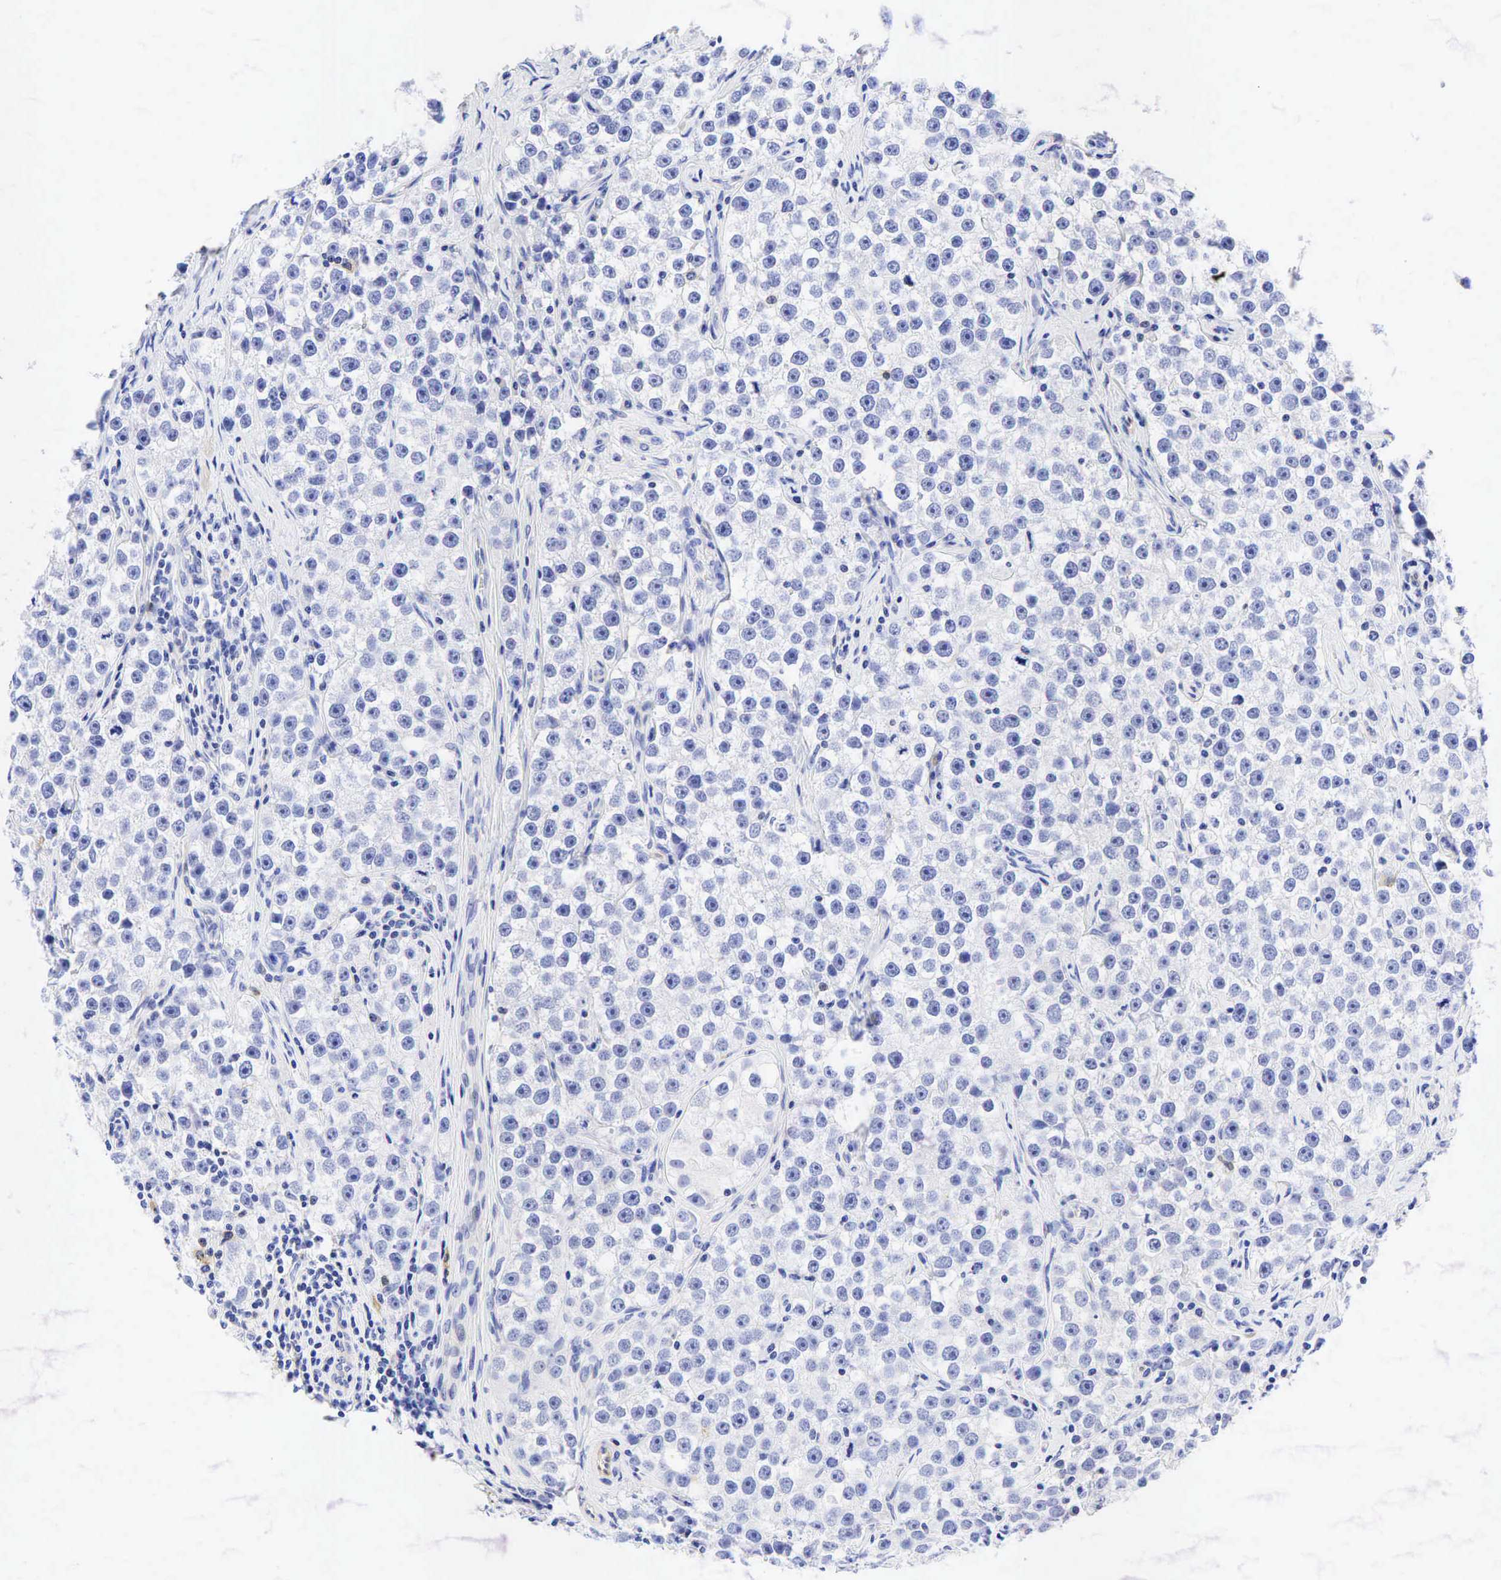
{"staining": {"intensity": "negative", "quantity": "none", "location": "none"}, "tissue": "testis cancer", "cell_type": "Tumor cells", "image_type": "cancer", "snomed": [{"axis": "morphology", "description": "Seminoma, NOS"}, {"axis": "topography", "description": "Testis"}], "caption": "A micrograph of testis cancer (seminoma) stained for a protein exhibits no brown staining in tumor cells.", "gene": "TNFRSF8", "patient": {"sex": "male", "age": 32}}